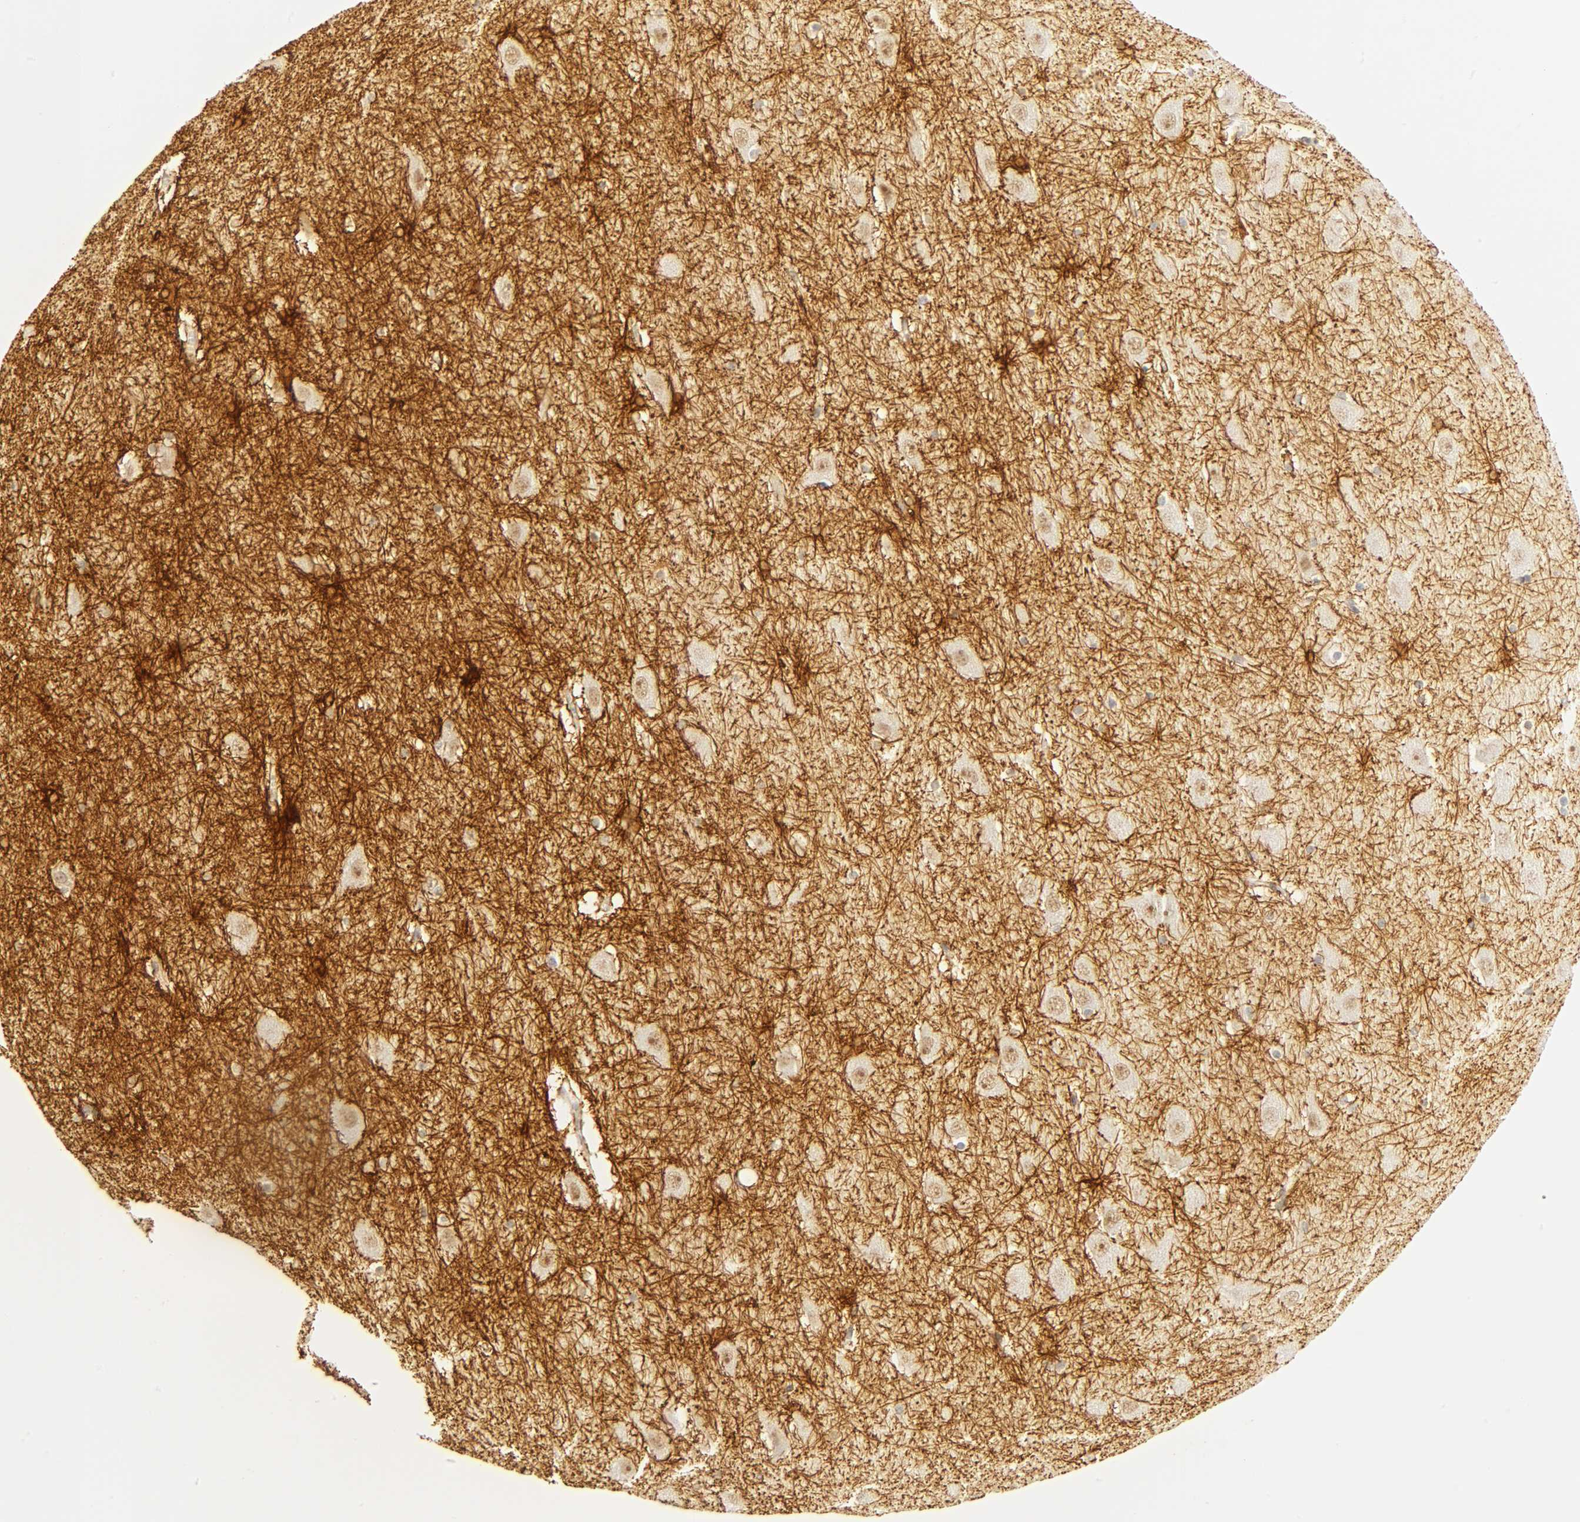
{"staining": {"intensity": "weak", "quantity": "25%-75%", "location": "cytoplasmic/membranous,nuclear"}, "tissue": "hippocampus", "cell_type": "Glial cells", "image_type": "normal", "snomed": [{"axis": "morphology", "description": "Normal tissue, NOS"}, {"axis": "topography", "description": "Hippocampus"}], "caption": "DAB (3,3'-diaminobenzidine) immunohistochemical staining of benign hippocampus demonstrates weak cytoplasmic/membranous,nuclear protein staining in about 25%-75% of glial cells. Ihc stains the protein of interest in brown and the nuclei are stained blue.", "gene": "MNAT1", "patient": {"sex": "male", "age": 45}}